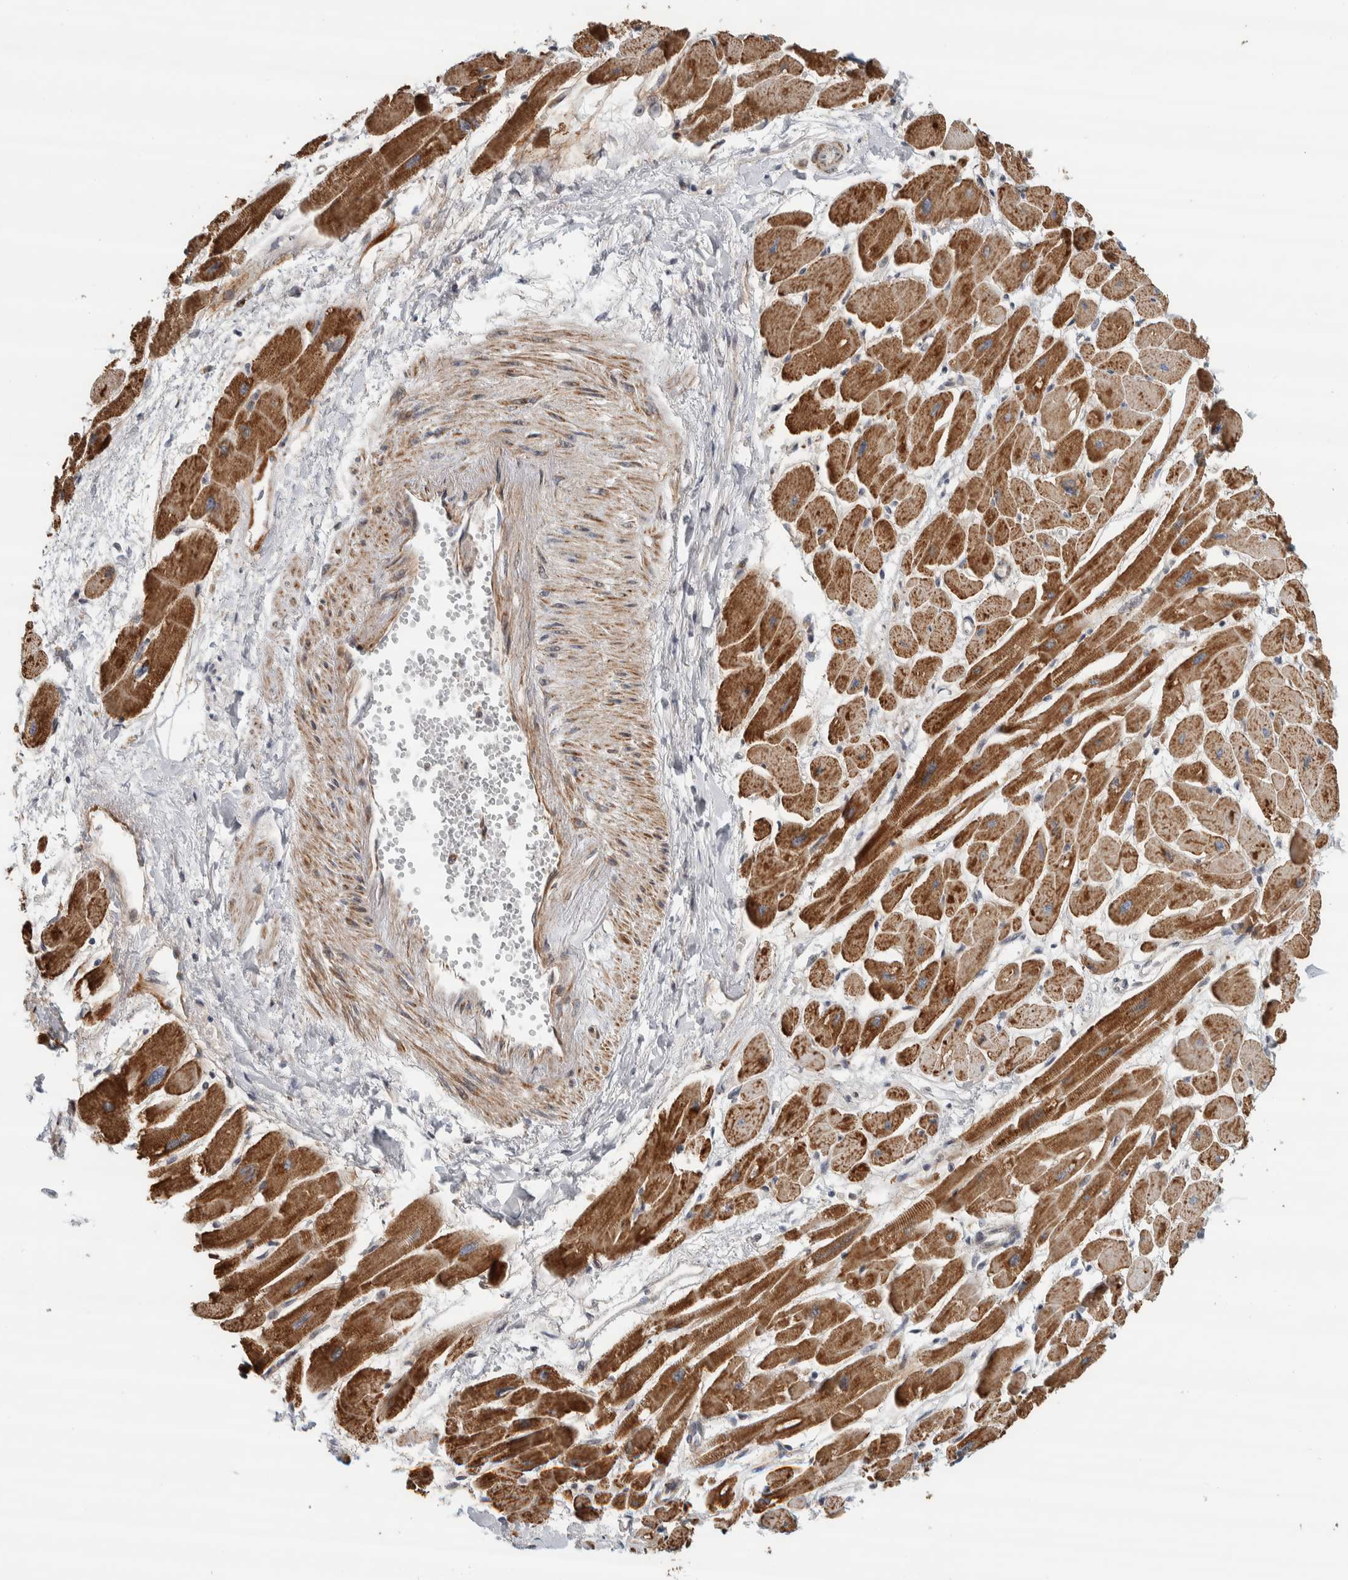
{"staining": {"intensity": "strong", "quantity": ">75%", "location": "cytoplasmic/membranous"}, "tissue": "heart muscle", "cell_type": "Cardiomyocytes", "image_type": "normal", "snomed": [{"axis": "morphology", "description": "Normal tissue, NOS"}, {"axis": "topography", "description": "Heart"}], "caption": "Human heart muscle stained with a brown dye shows strong cytoplasmic/membranous positive expression in approximately >75% of cardiomyocytes.", "gene": "AFP", "patient": {"sex": "female", "age": 54}}